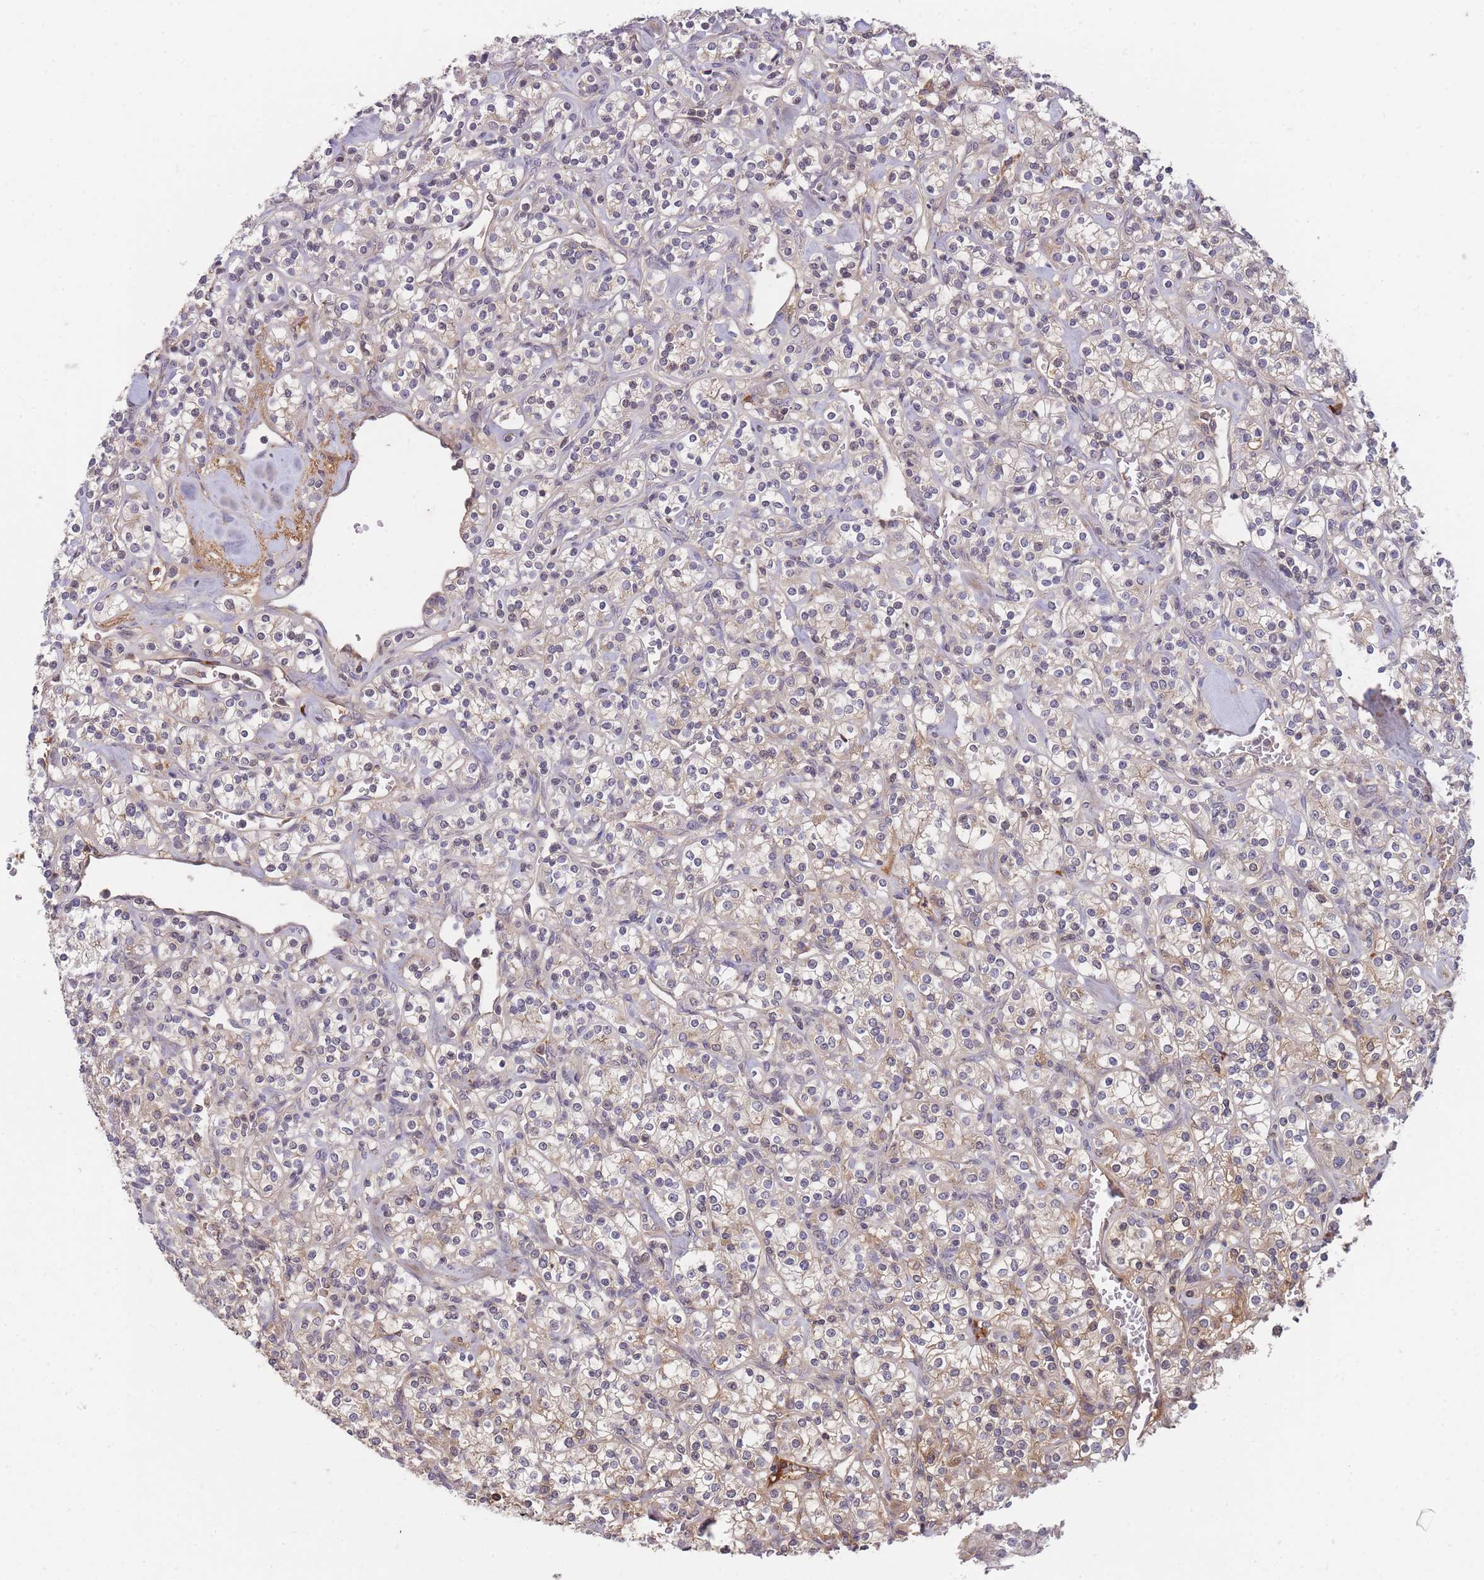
{"staining": {"intensity": "weak", "quantity": "<25%", "location": "cytoplasmic/membranous"}, "tissue": "renal cancer", "cell_type": "Tumor cells", "image_type": "cancer", "snomed": [{"axis": "morphology", "description": "Adenocarcinoma, NOS"}, {"axis": "topography", "description": "Kidney"}], "caption": "This image is of renal cancer stained with immunohistochemistry to label a protein in brown with the nuclei are counter-stained blue. There is no positivity in tumor cells.", "gene": "RALGDS", "patient": {"sex": "male", "age": 77}}